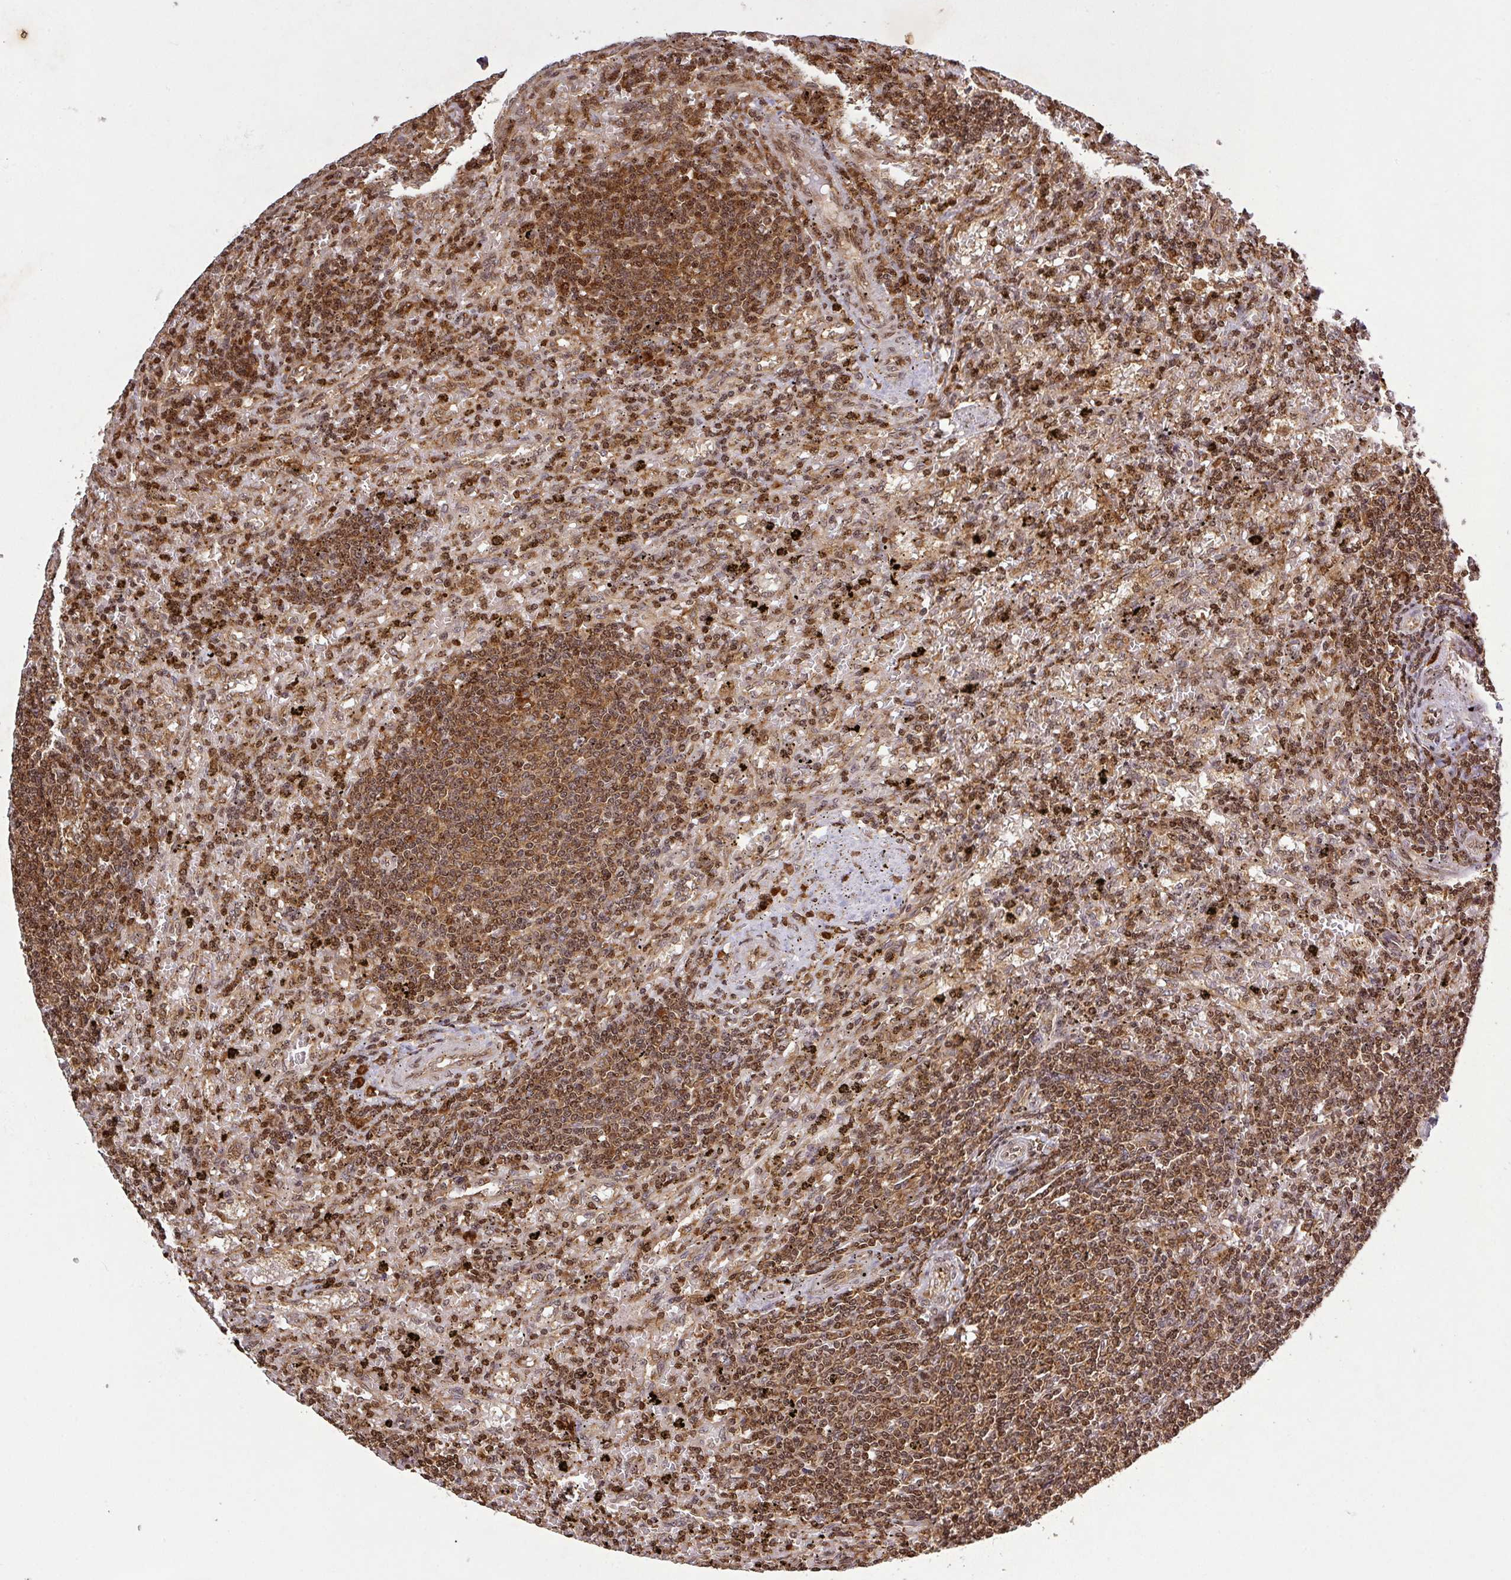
{"staining": {"intensity": "strong", "quantity": ">75%", "location": "nuclear"}, "tissue": "lymphoma", "cell_type": "Tumor cells", "image_type": "cancer", "snomed": [{"axis": "morphology", "description": "Malignant lymphoma, non-Hodgkin's type, Low grade"}, {"axis": "topography", "description": "Spleen"}], "caption": "IHC of human low-grade malignant lymphoma, non-Hodgkin's type shows high levels of strong nuclear positivity in approximately >75% of tumor cells.", "gene": "LRRC74B", "patient": {"sex": "male", "age": 76}}